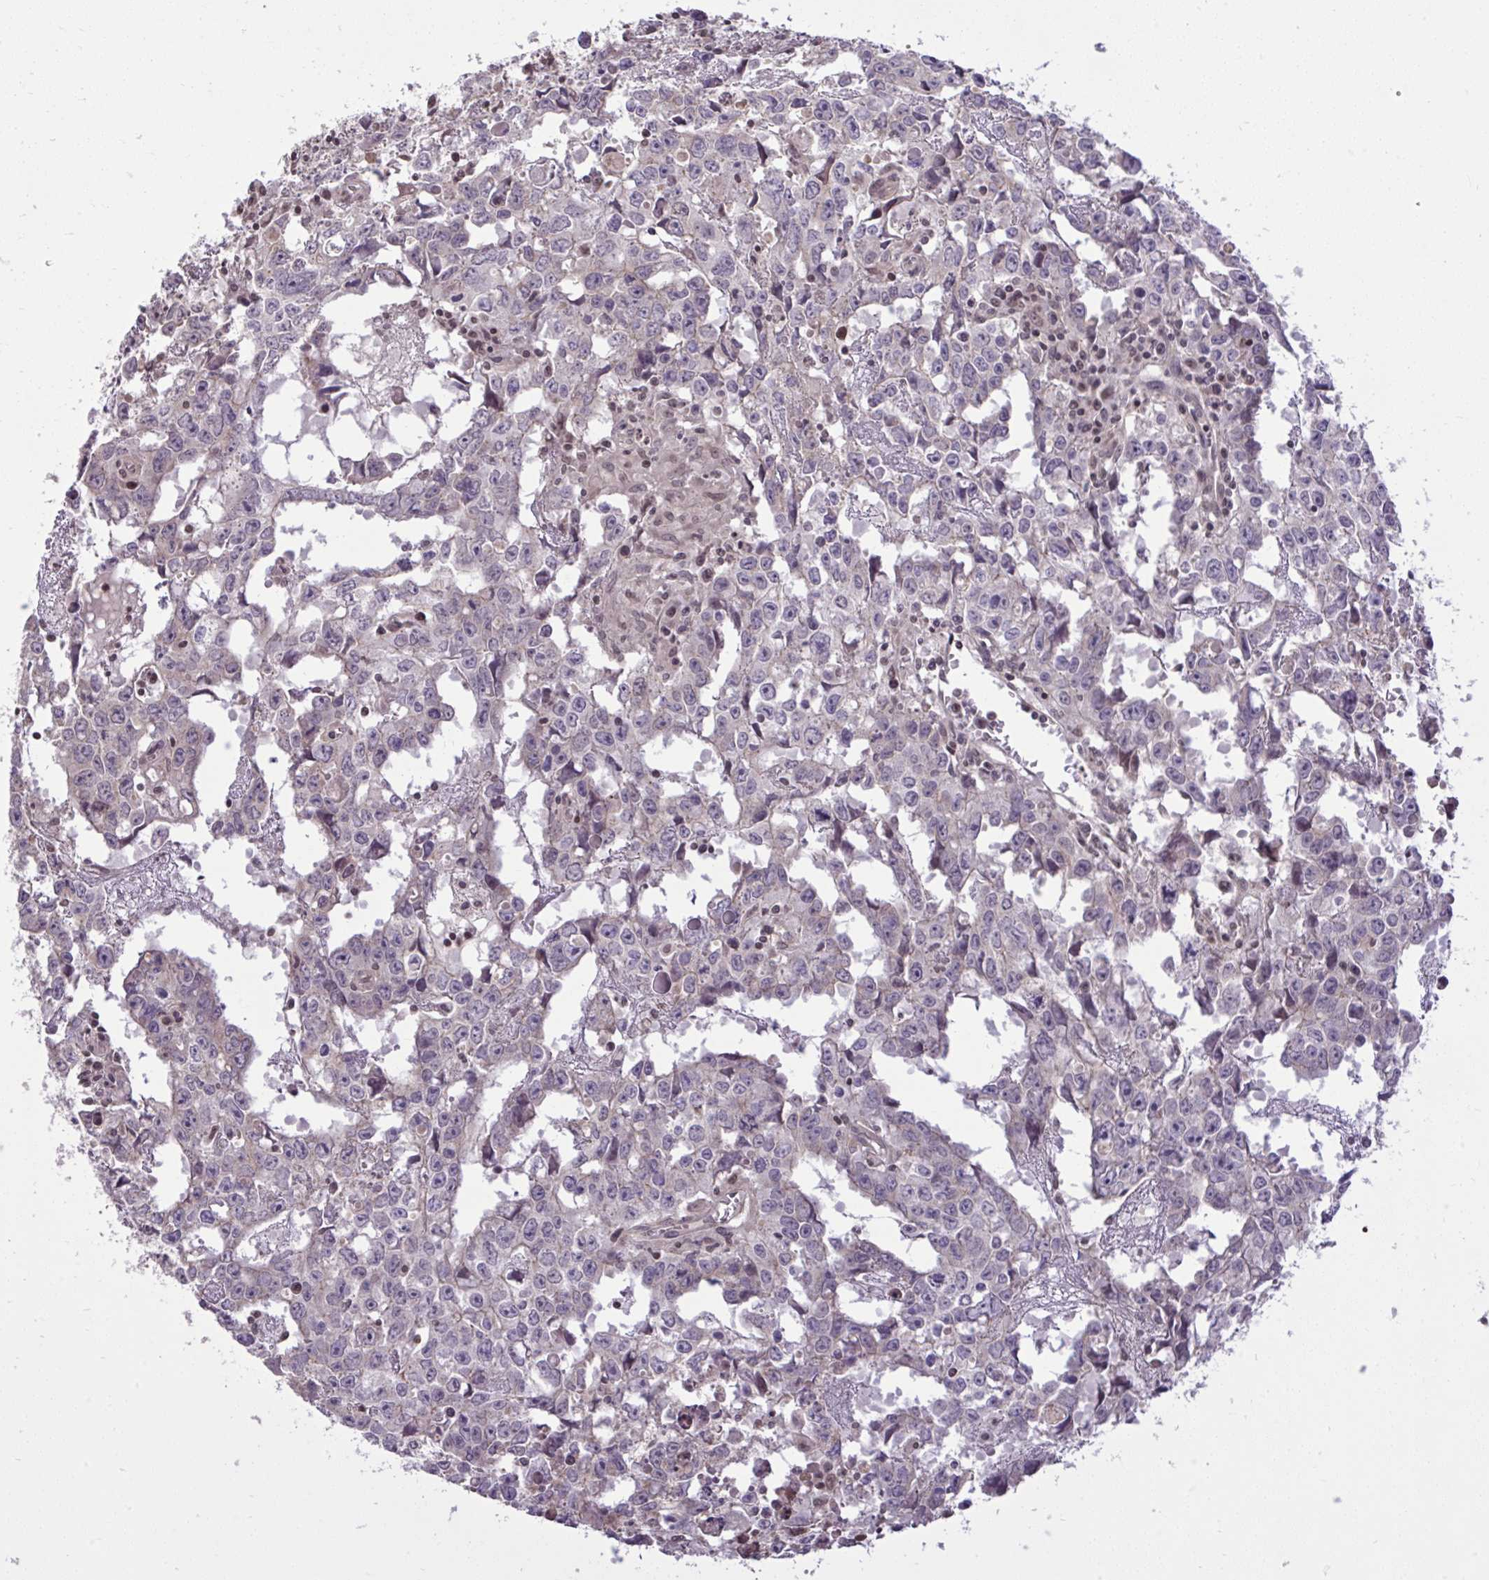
{"staining": {"intensity": "weak", "quantity": "<25%", "location": "cytoplasmic/membranous"}, "tissue": "testis cancer", "cell_type": "Tumor cells", "image_type": "cancer", "snomed": [{"axis": "morphology", "description": "Carcinoma, Embryonal, NOS"}, {"axis": "topography", "description": "Testis"}], "caption": "Tumor cells are negative for protein expression in human testis cancer. (DAB (3,3'-diaminobenzidine) immunohistochemistry visualized using brightfield microscopy, high magnification).", "gene": "CYP20A1", "patient": {"sex": "male", "age": 22}}